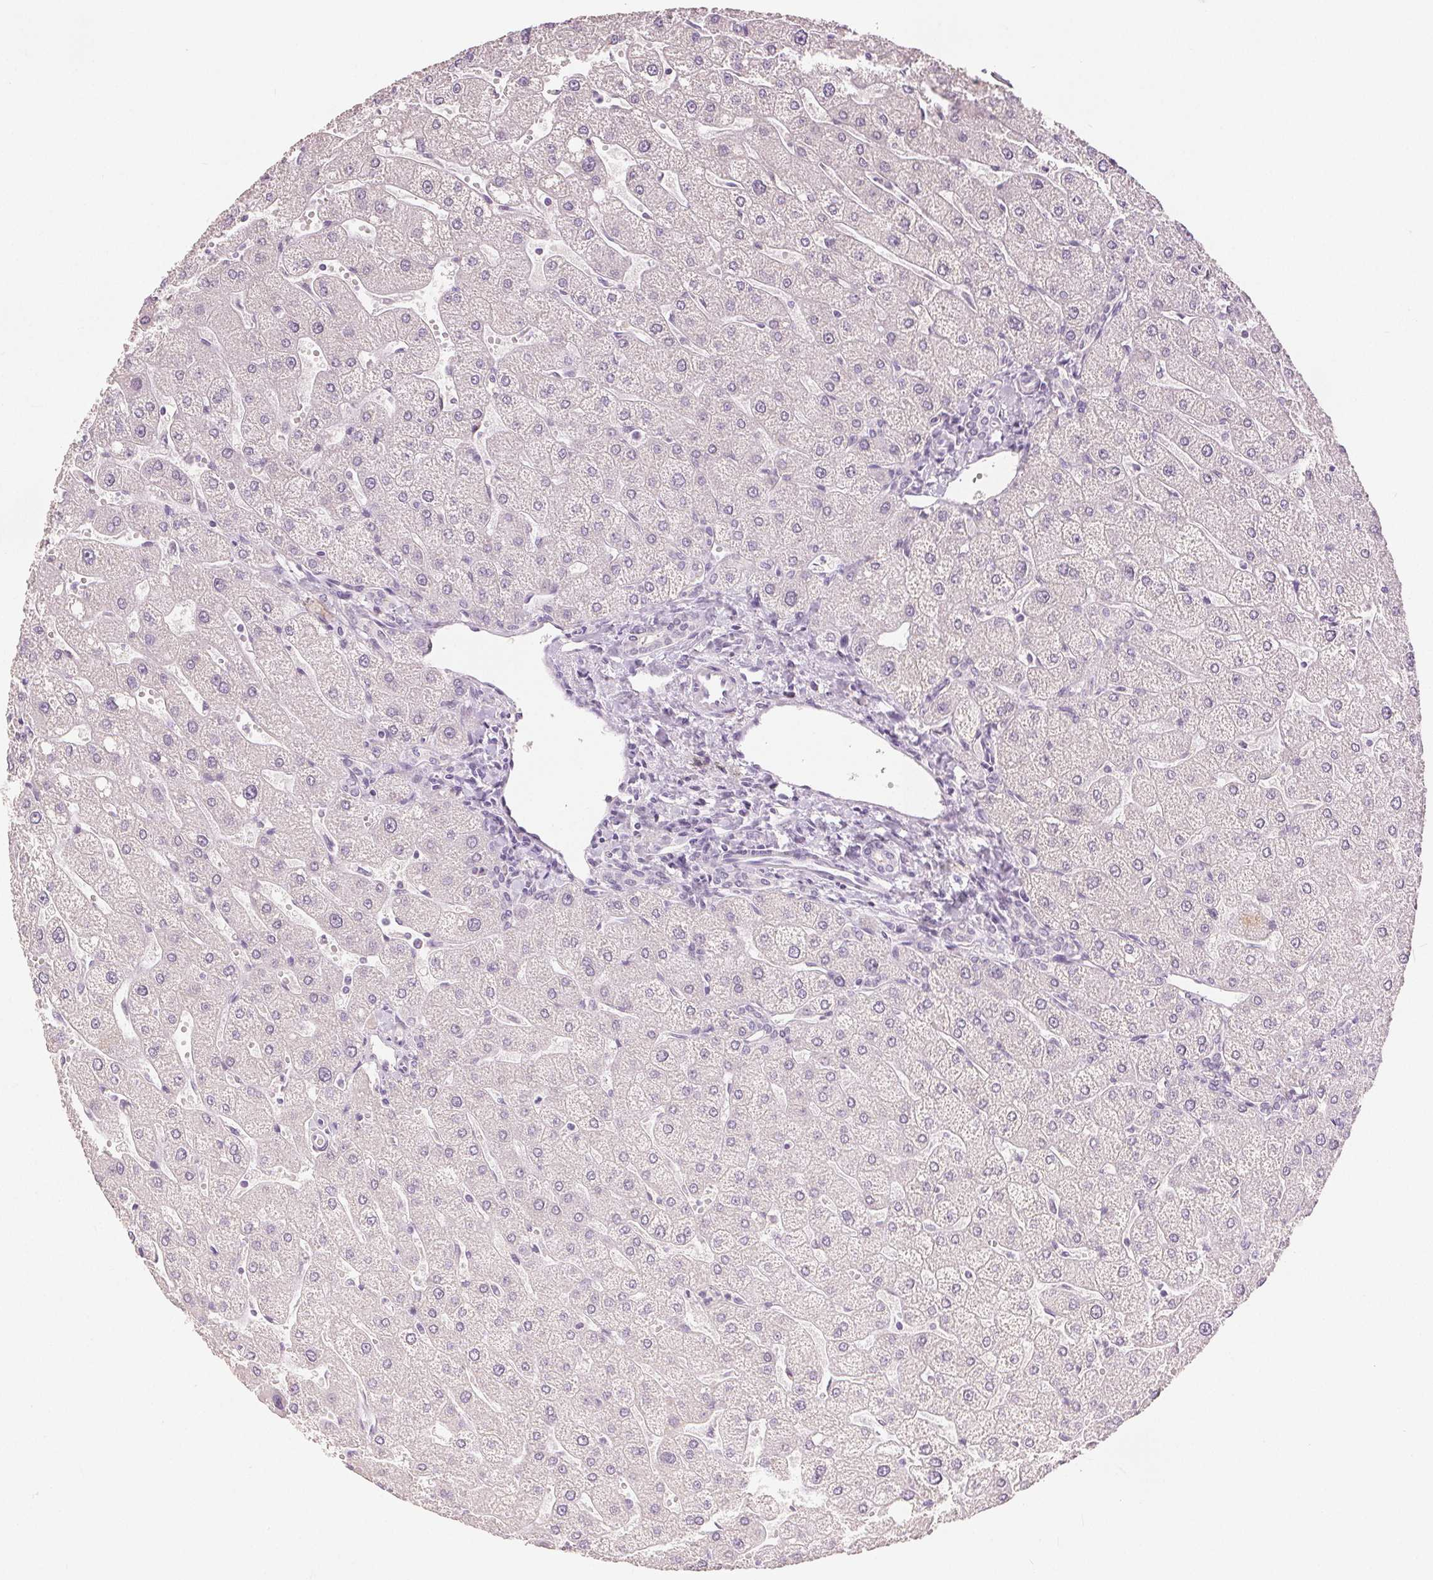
{"staining": {"intensity": "negative", "quantity": "none", "location": "none"}, "tissue": "liver", "cell_type": "Cholangiocytes", "image_type": "normal", "snomed": [{"axis": "morphology", "description": "Normal tissue, NOS"}, {"axis": "topography", "description": "Liver"}], "caption": "DAB (3,3'-diaminobenzidine) immunohistochemical staining of normal liver demonstrates no significant staining in cholangiocytes.", "gene": "CA12", "patient": {"sex": "male", "age": 67}}